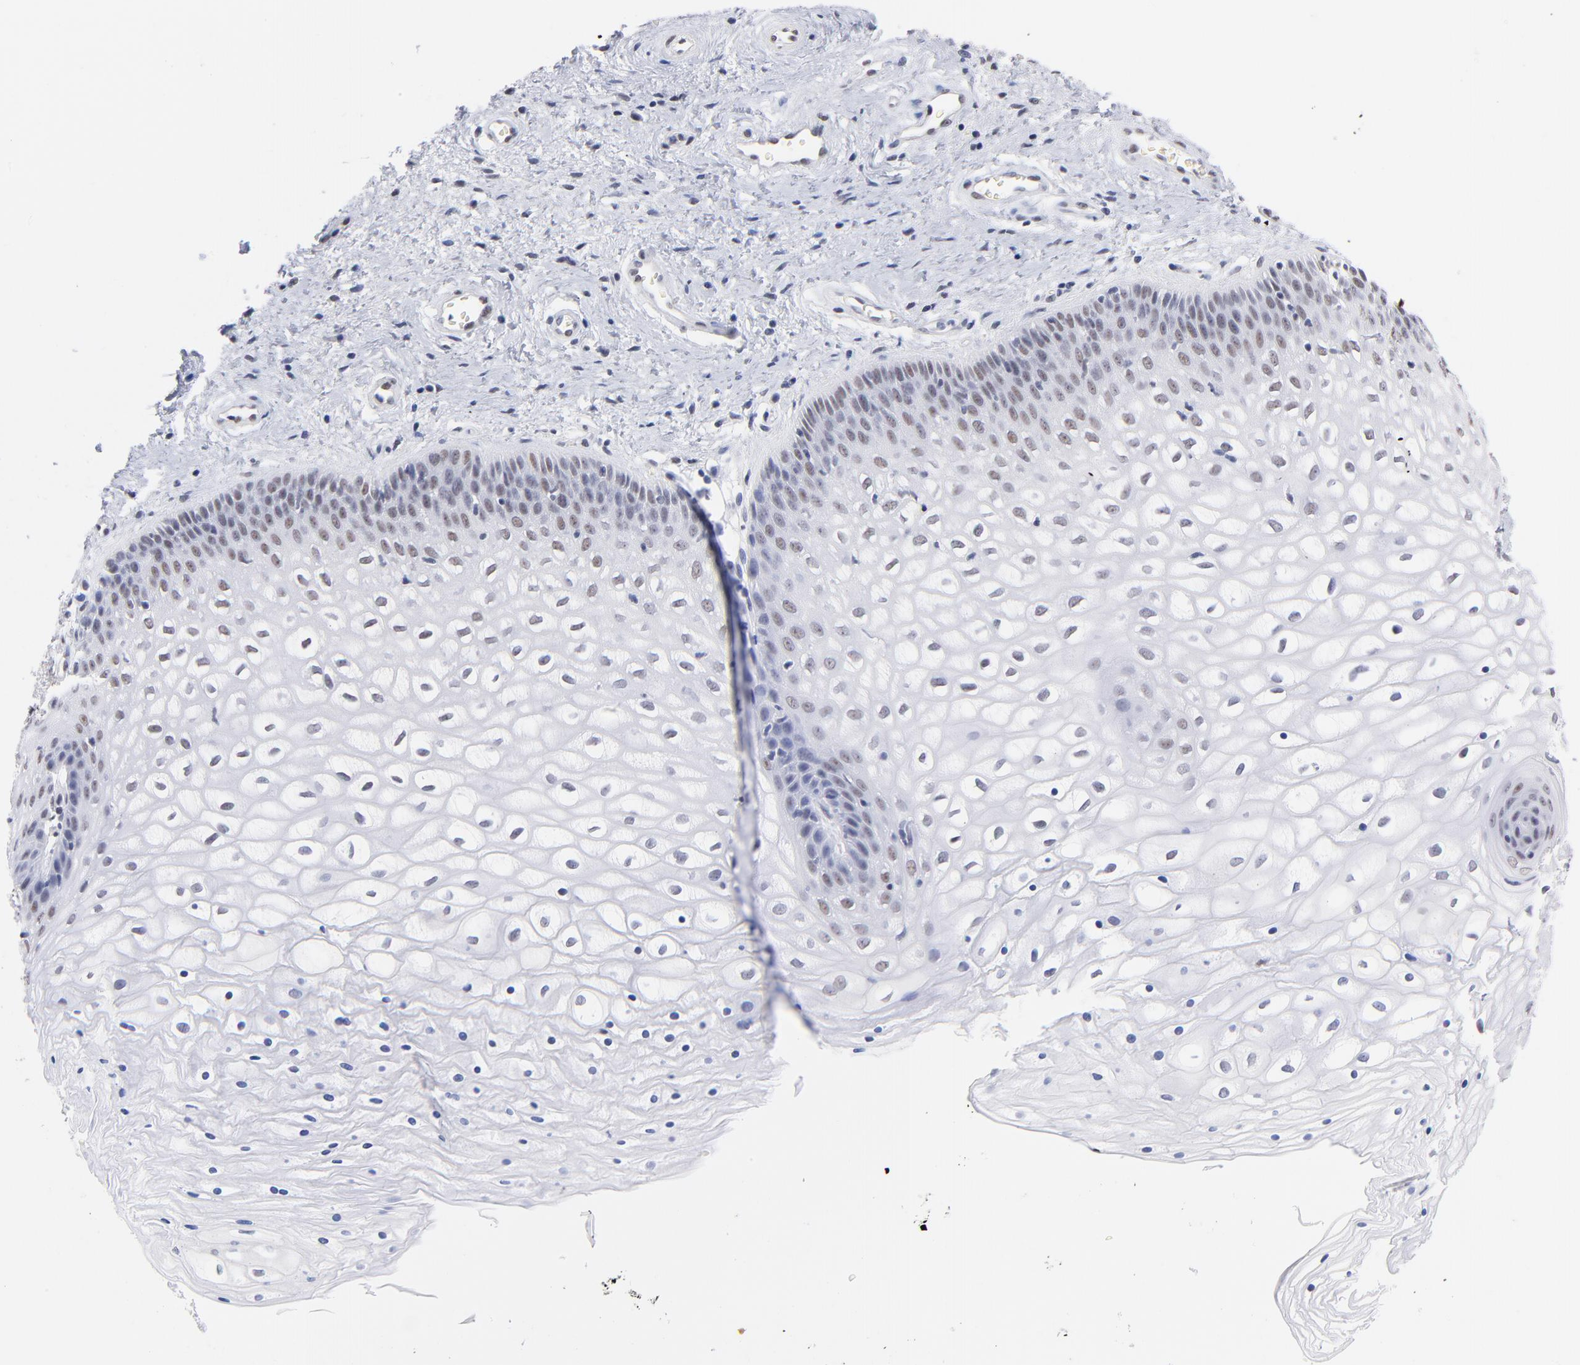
{"staining": {"intensity": "weak", "quantity": "<25%", "location": "nuclear"}, "tissue": "vagina", "cell_type": "Squamous epithelial cells", "image_type": "normal", "snomed": [{"axis": "morphology", "description": "Normal tissue, NOS"}, {"axis": "topography", "description": "Vagina"}], "caption": "This is a image of immunohistochemistry (IHC) staining of normal vagina, which shows no staining in squamous epithelial cells. The staining was performed using DAB (3,3'-diaminobenzidine) to visualize the protein expression in brown, while the nuclei were stained in blue with hematoxylin (Magnification: 20x).", "gene": "ZNF74", "patient": {"sex": "female", "age": 34}}